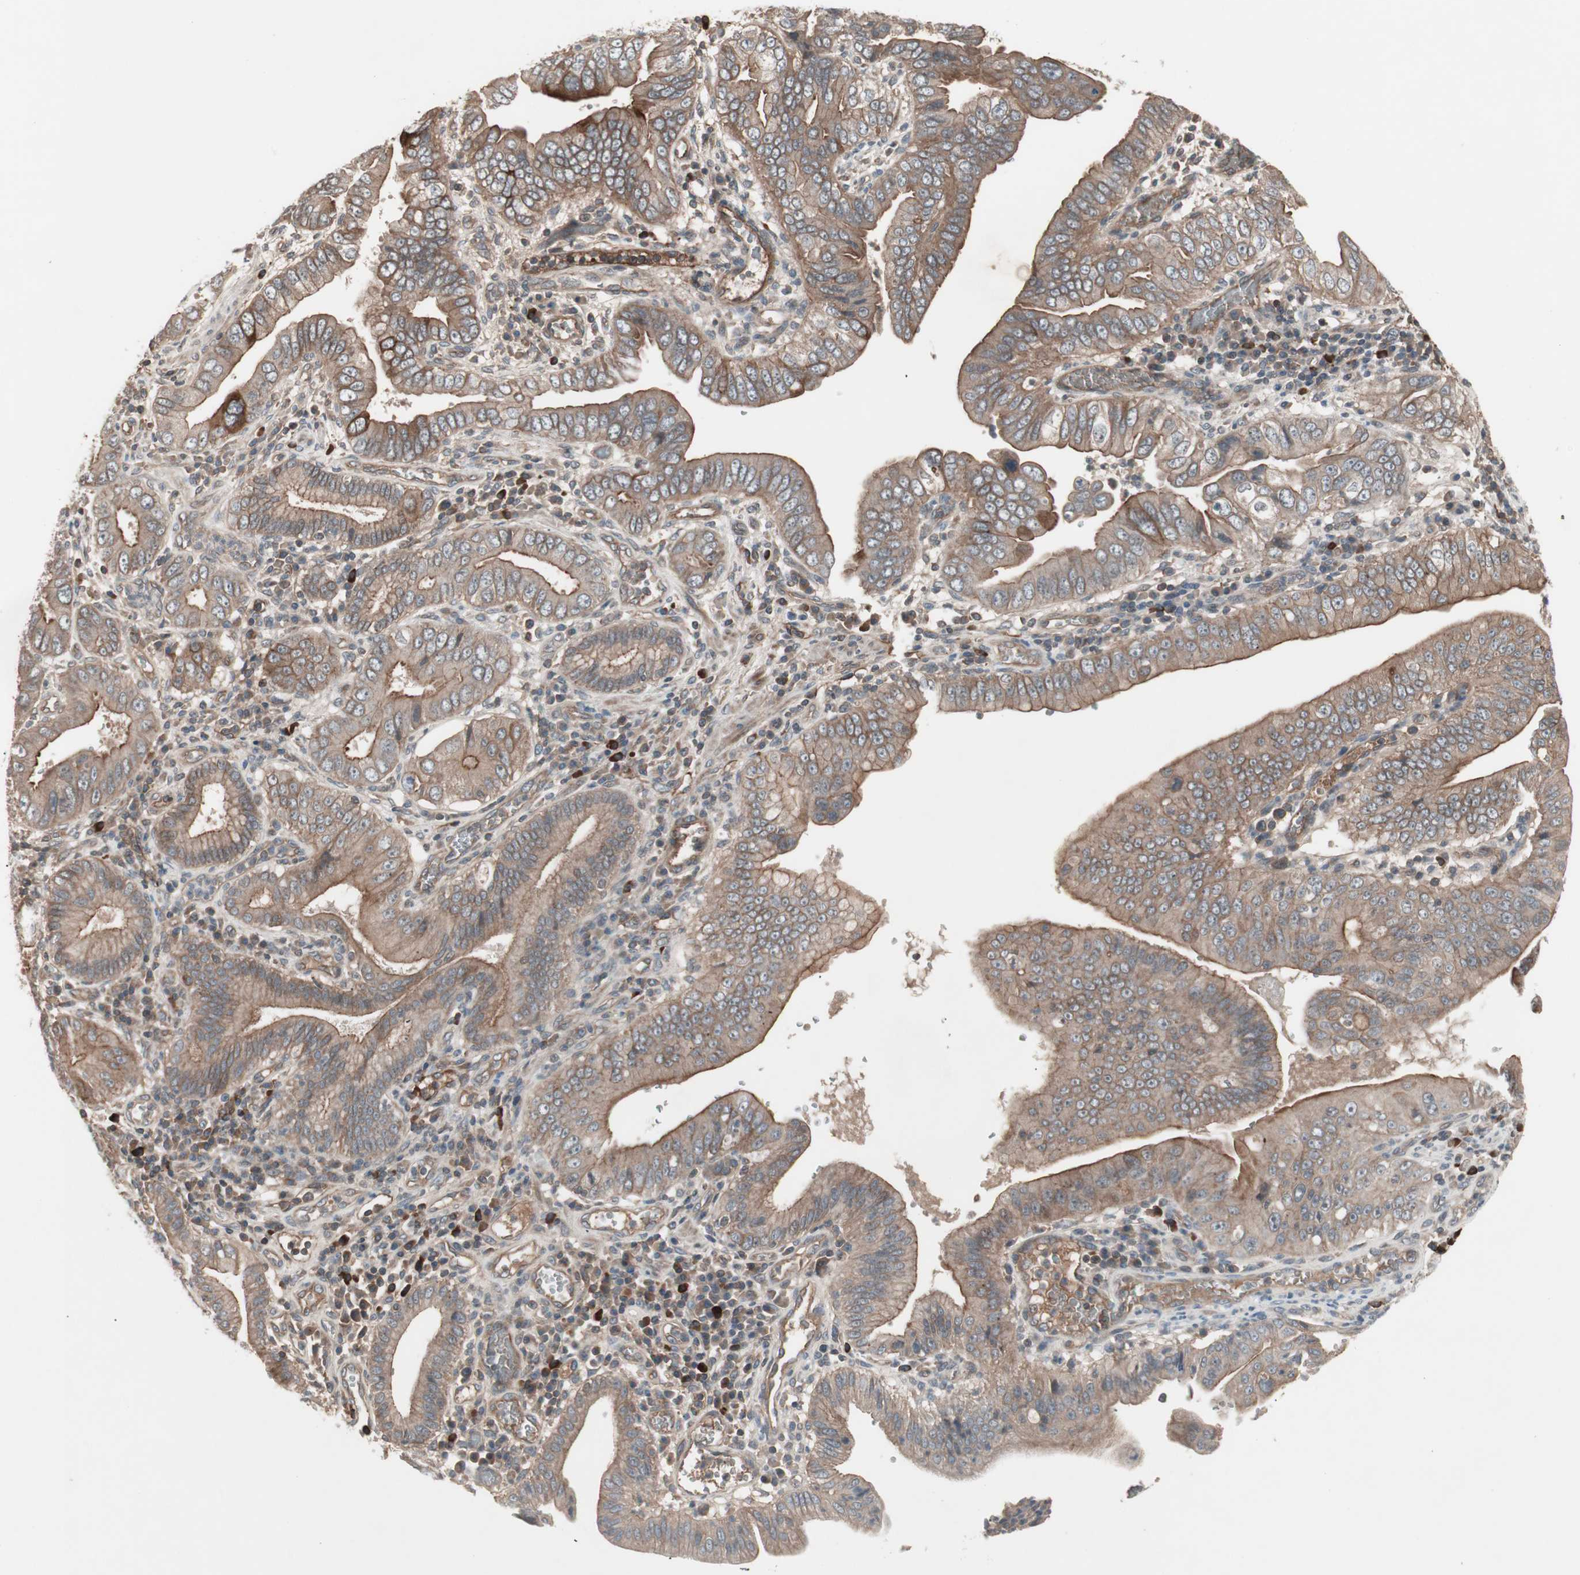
{"staining": {"intensity": "strong", "quantity": ">75%", "location": "cytoplasmic/membranous"}, "tissue": "pancreatic cancer", "cell_type": "Tumor cells", "image_type": "cancer", "snomed": [{"axis": "morphology", "description": "Normal tissue, NOS"}, {"axis": "topography", "description": "Lymph node"}], "caption": "Pancreatic cancer stained for a protein (brown) exhibits strong cytoplasmic/membranous positive expression in approximately >75% of tumor cells.", "gene": "TFPI", "patient": {"sex": "male", "age": 50}}